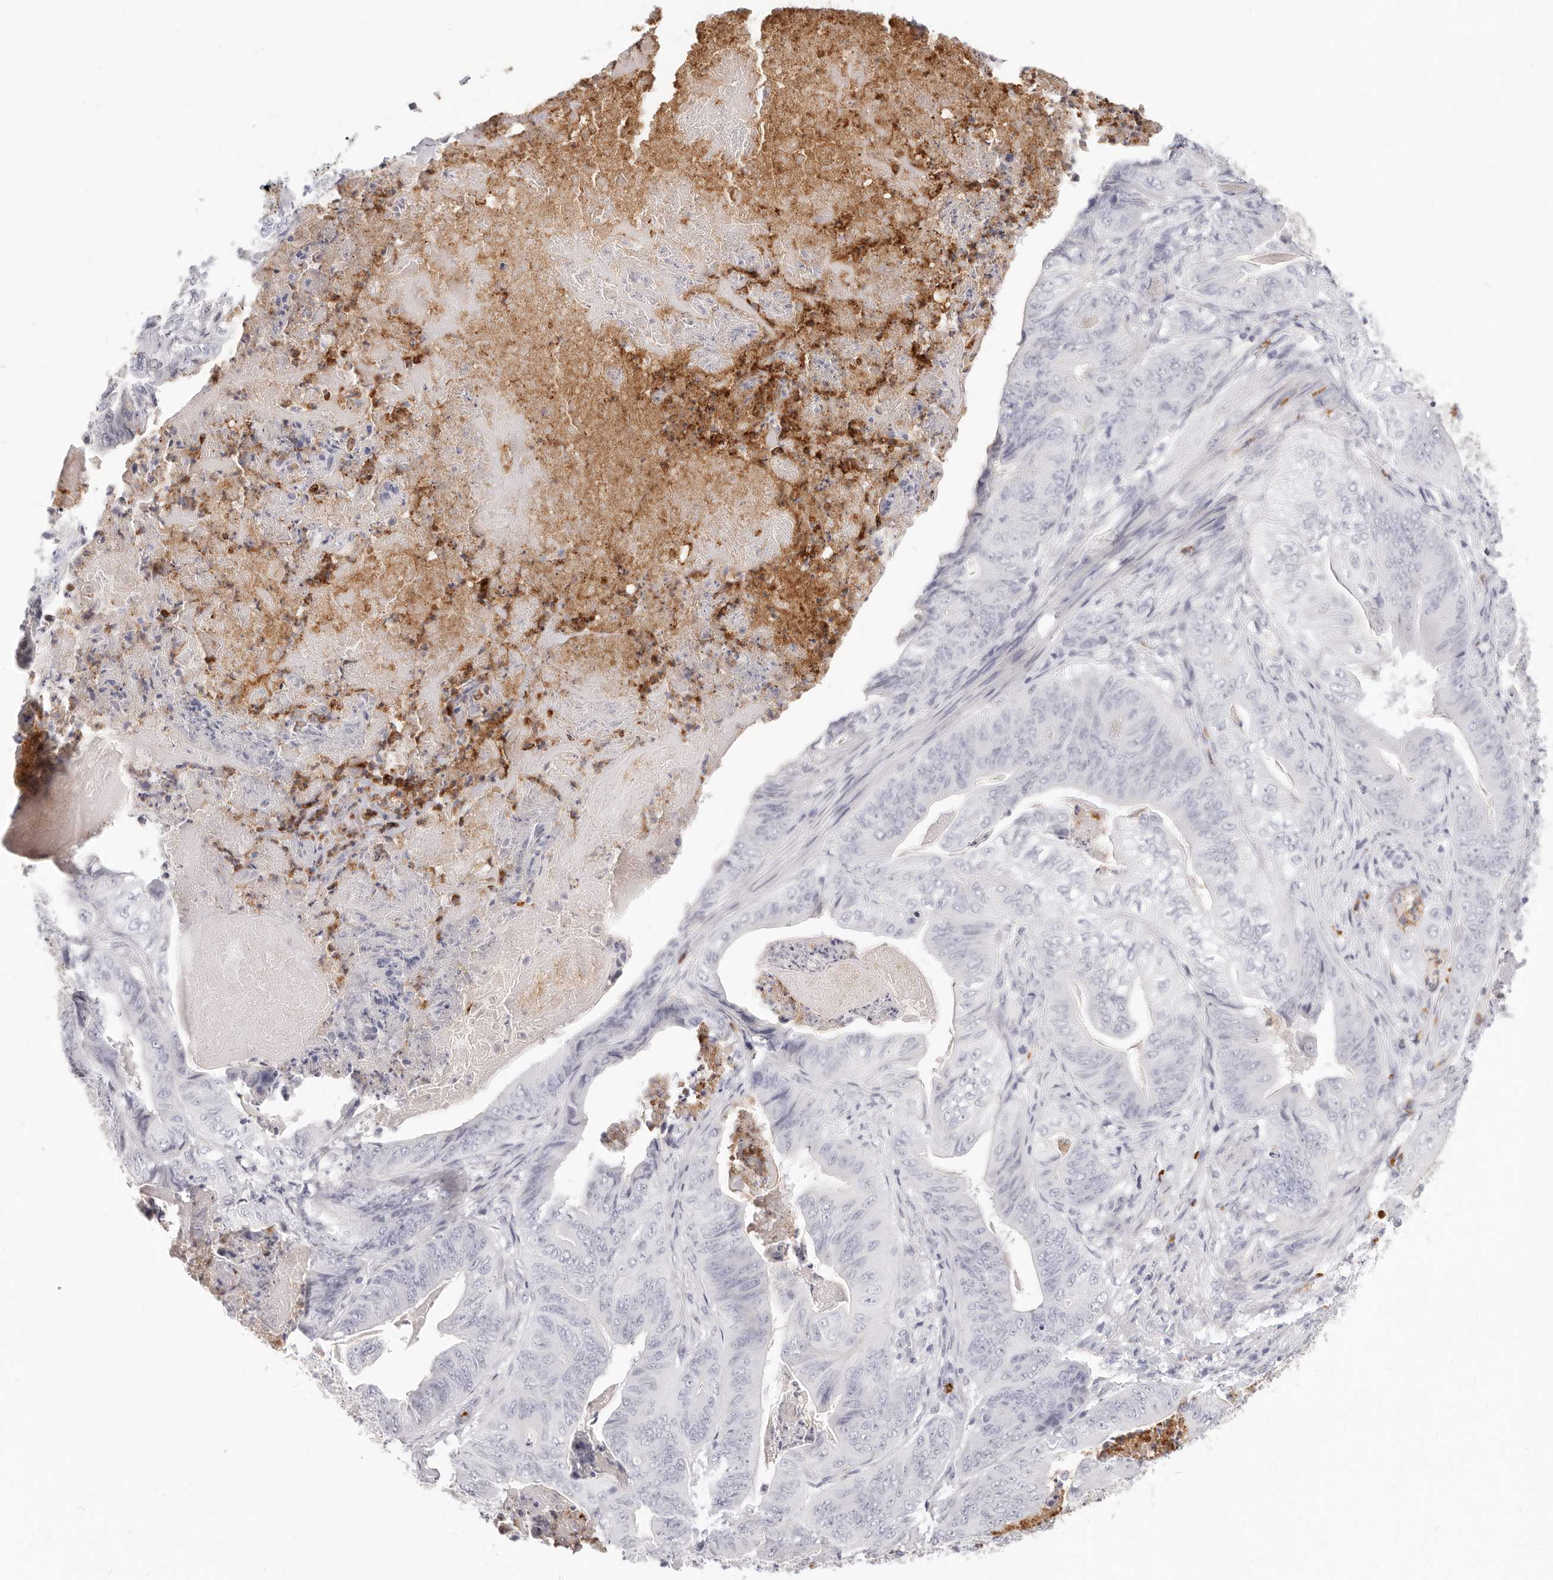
{"staining": {"intensity": "negative", "quantity": "none", "location": "none"}, "tissue": "stomach cancer", "cell_type": "Tumor cells", "image_type": "cancer", "snomed": [{"axis": "morphology", "description": "Adenocarcinoma, NOS"}, {"axis": "topography", "description": "Stomach"}], "caption": "Immunohistochemical staining of stomach cancer demonstrates no significant expression in tumor cells. The staining is performed using DAB brown chromogen with nuclei counter-stained in using hematoxylin.", "gene": "CAMP", "patient": {"sex": "female", "age": 73}}